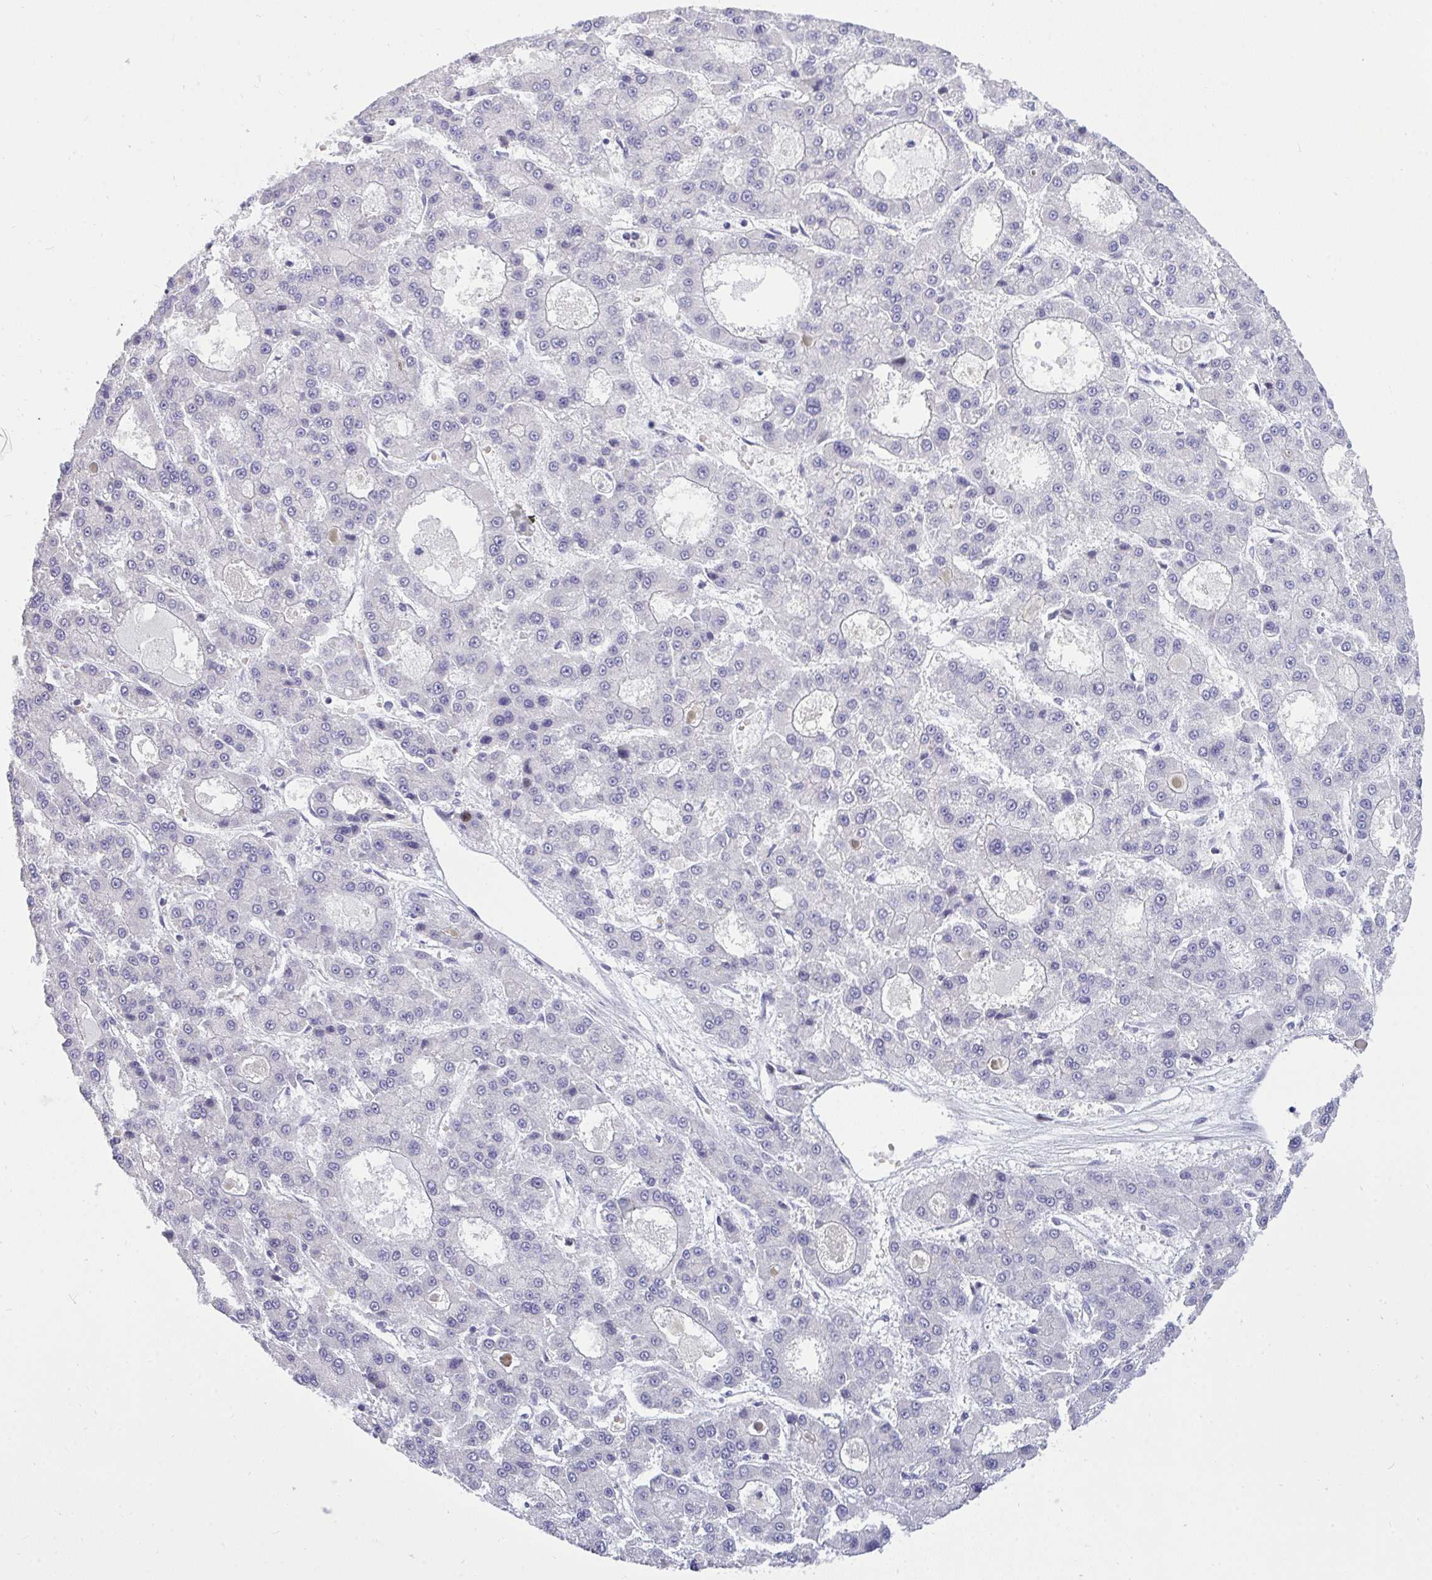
{"staining": {"intensity": "negative", "quantity": "none", "location": "none"}, "tissue": "liver cancer", "cell_type": "Tumor cells", "image_type": "cancer", "snomed": [{"axis": "morphology", "description": "Carcinoma, Hepatocellular, NOS"}, {"axis": "topography", "description": "Liver"}], "caption": "This is an immunohistochemistry histopathology image of liver cancer. There is no staining in tumor cells.", "gene": "PLPPR3", "patient": {"sex": "male", "age": 70}}